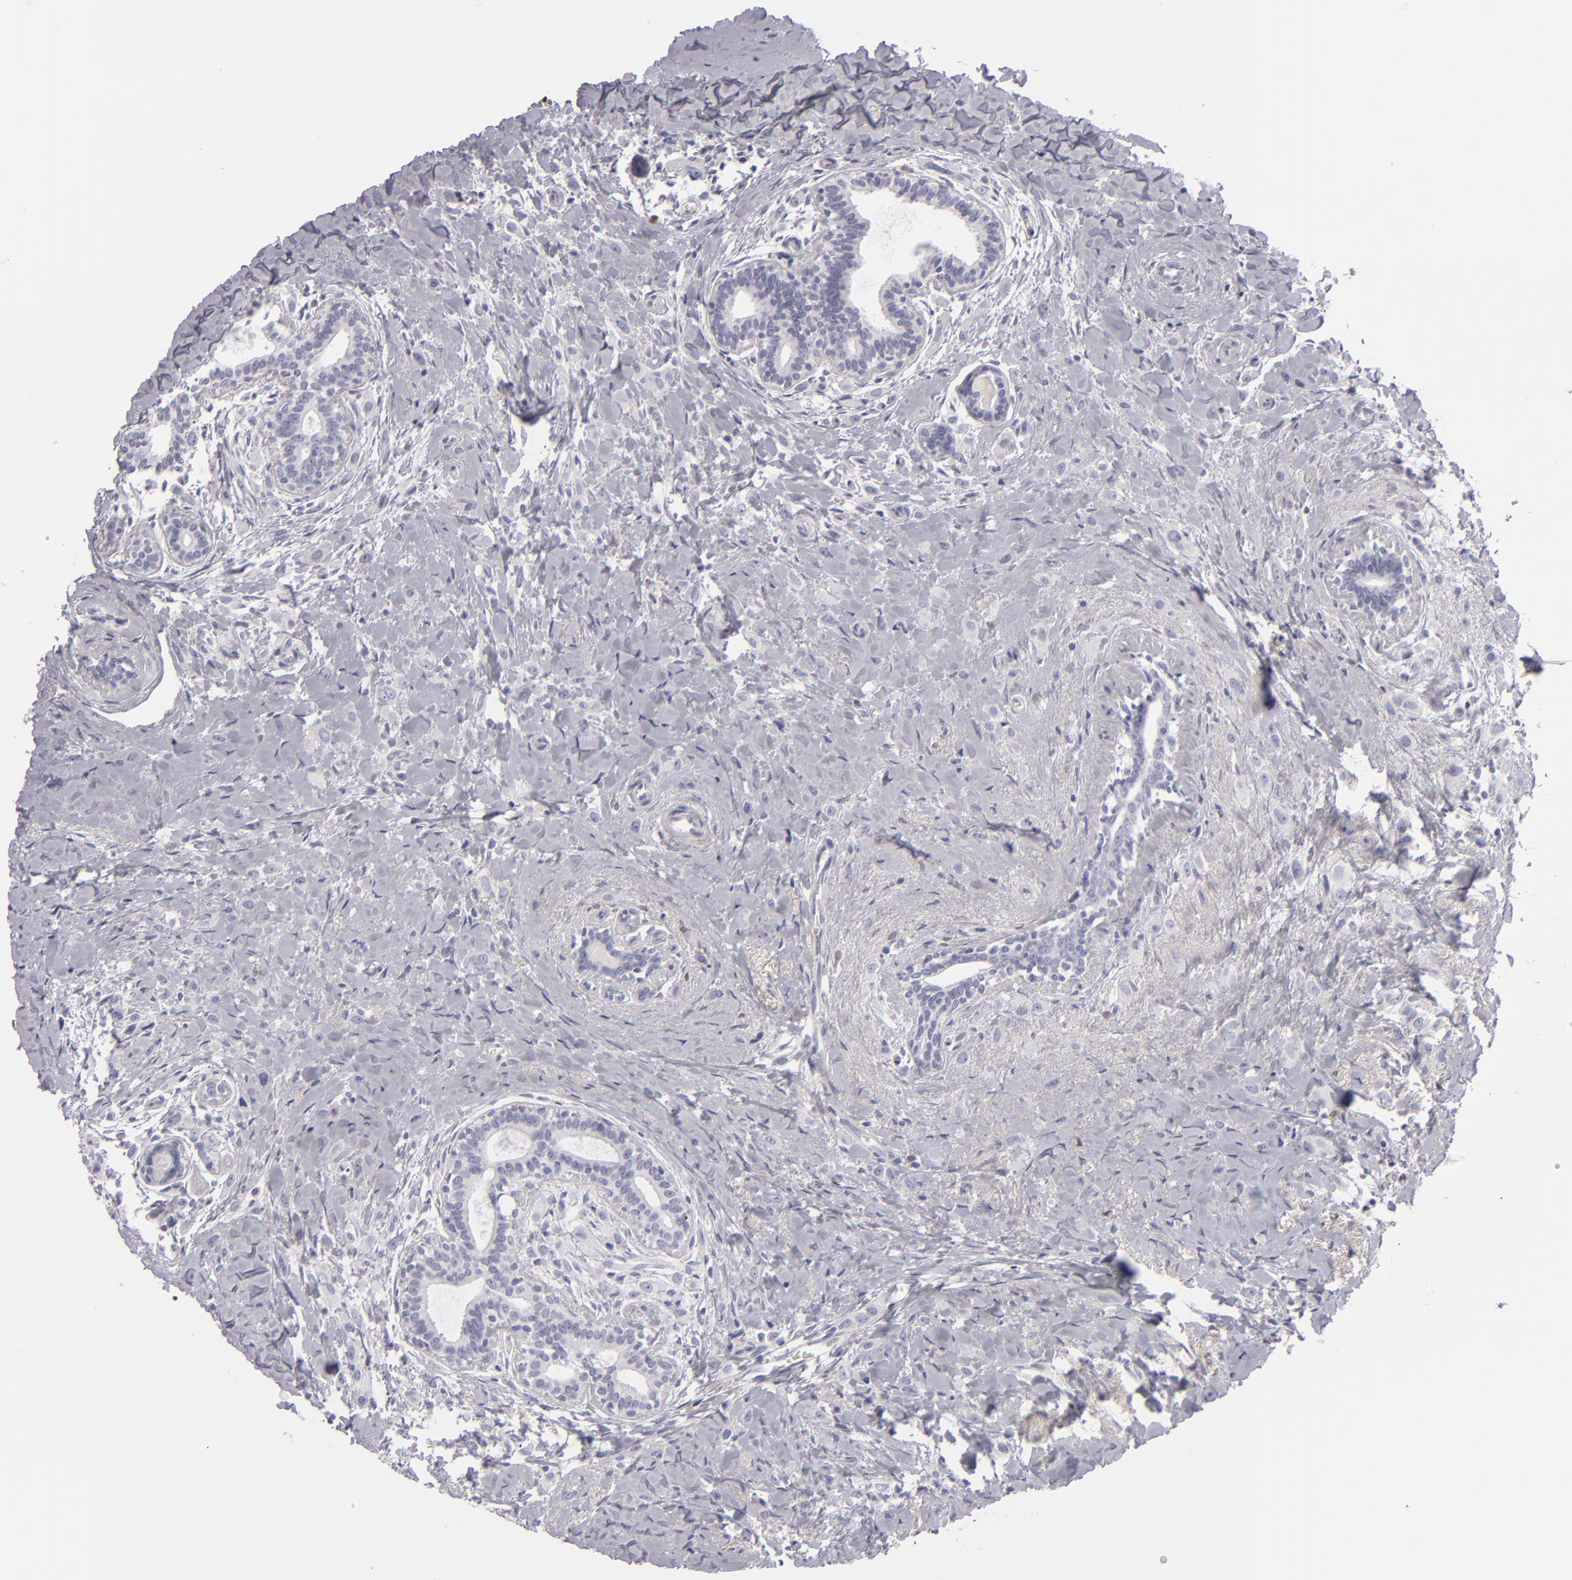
{"staining": {"intensity": "negative", "quantity": "none", "location": "none"}, "tissue": "breast cancer", "cell_type": "Tumor cells", "image_type": "cancer", "snomed": [{"axis": "morphology", "description": "Lobular carcinoma"}, {"axis": "topography", "description": "Breast"}], "caption": "Human lobular carcinoma (breast) stained for a protein using immunohistochemistry demonstrates no positivity in tumor cells.", "gene": "F13A1", "patient": {"sex": "female", "age": 57}}